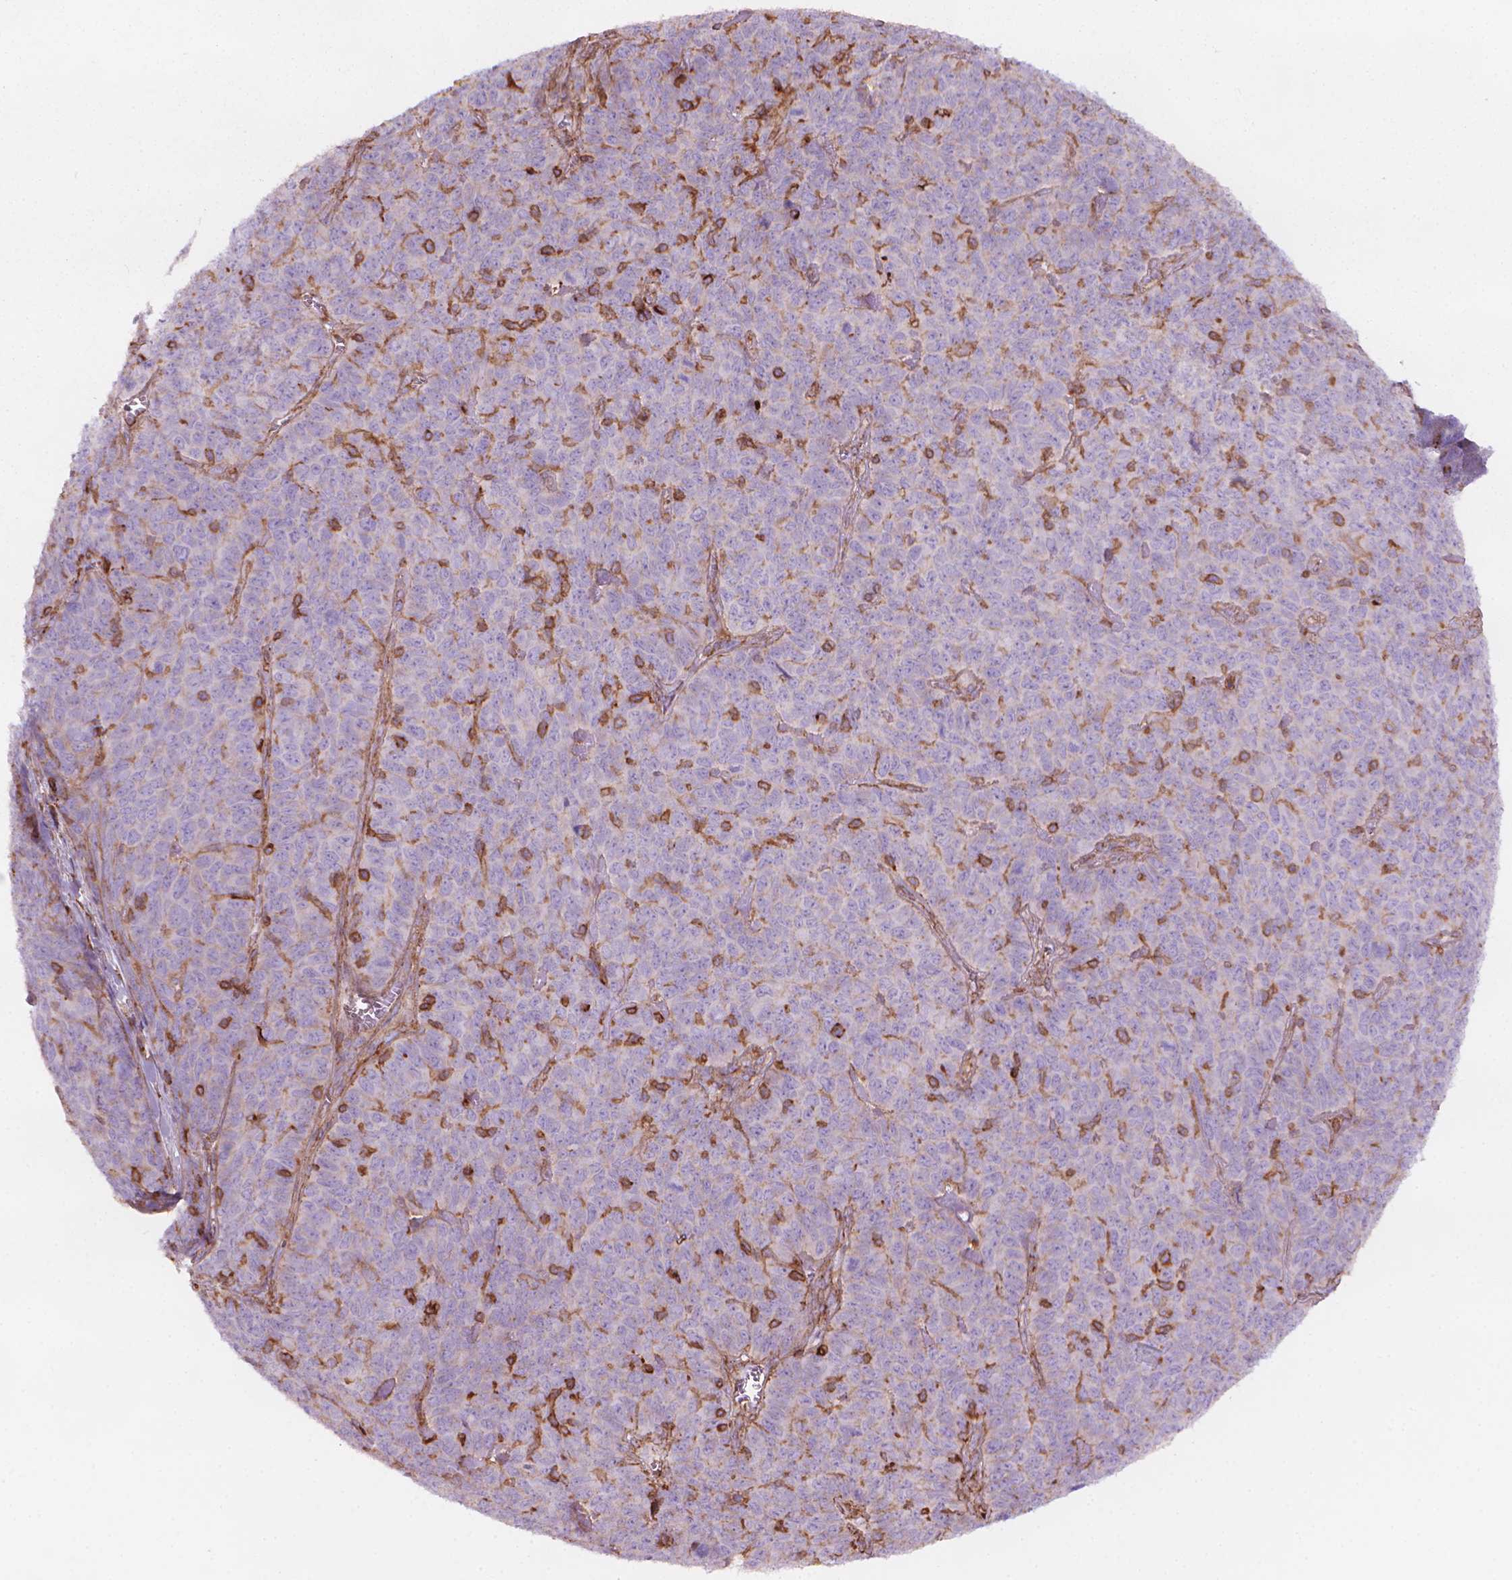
{"staining": {"intensity": "negative", "quantity": "none", "location": "none"}, "tissue": "skin cancer", "cell_type": "Tumor cells", "image_type": "cancer", "snomed": [{"axis": "morphology", "description": "Squamous cell carcinoma, NOS"}, {"axis": "topography", "description": "Skin"}, {"axis": "topography", "description": "Anal"}], "caption": "The immunohistochemistry histopathology image has no significant staining in tumor cells of skin cancer (squamous cell carcinoma) tissue.", "gene": "PATJ", "patient": {"sex": "female", "age": 51}}